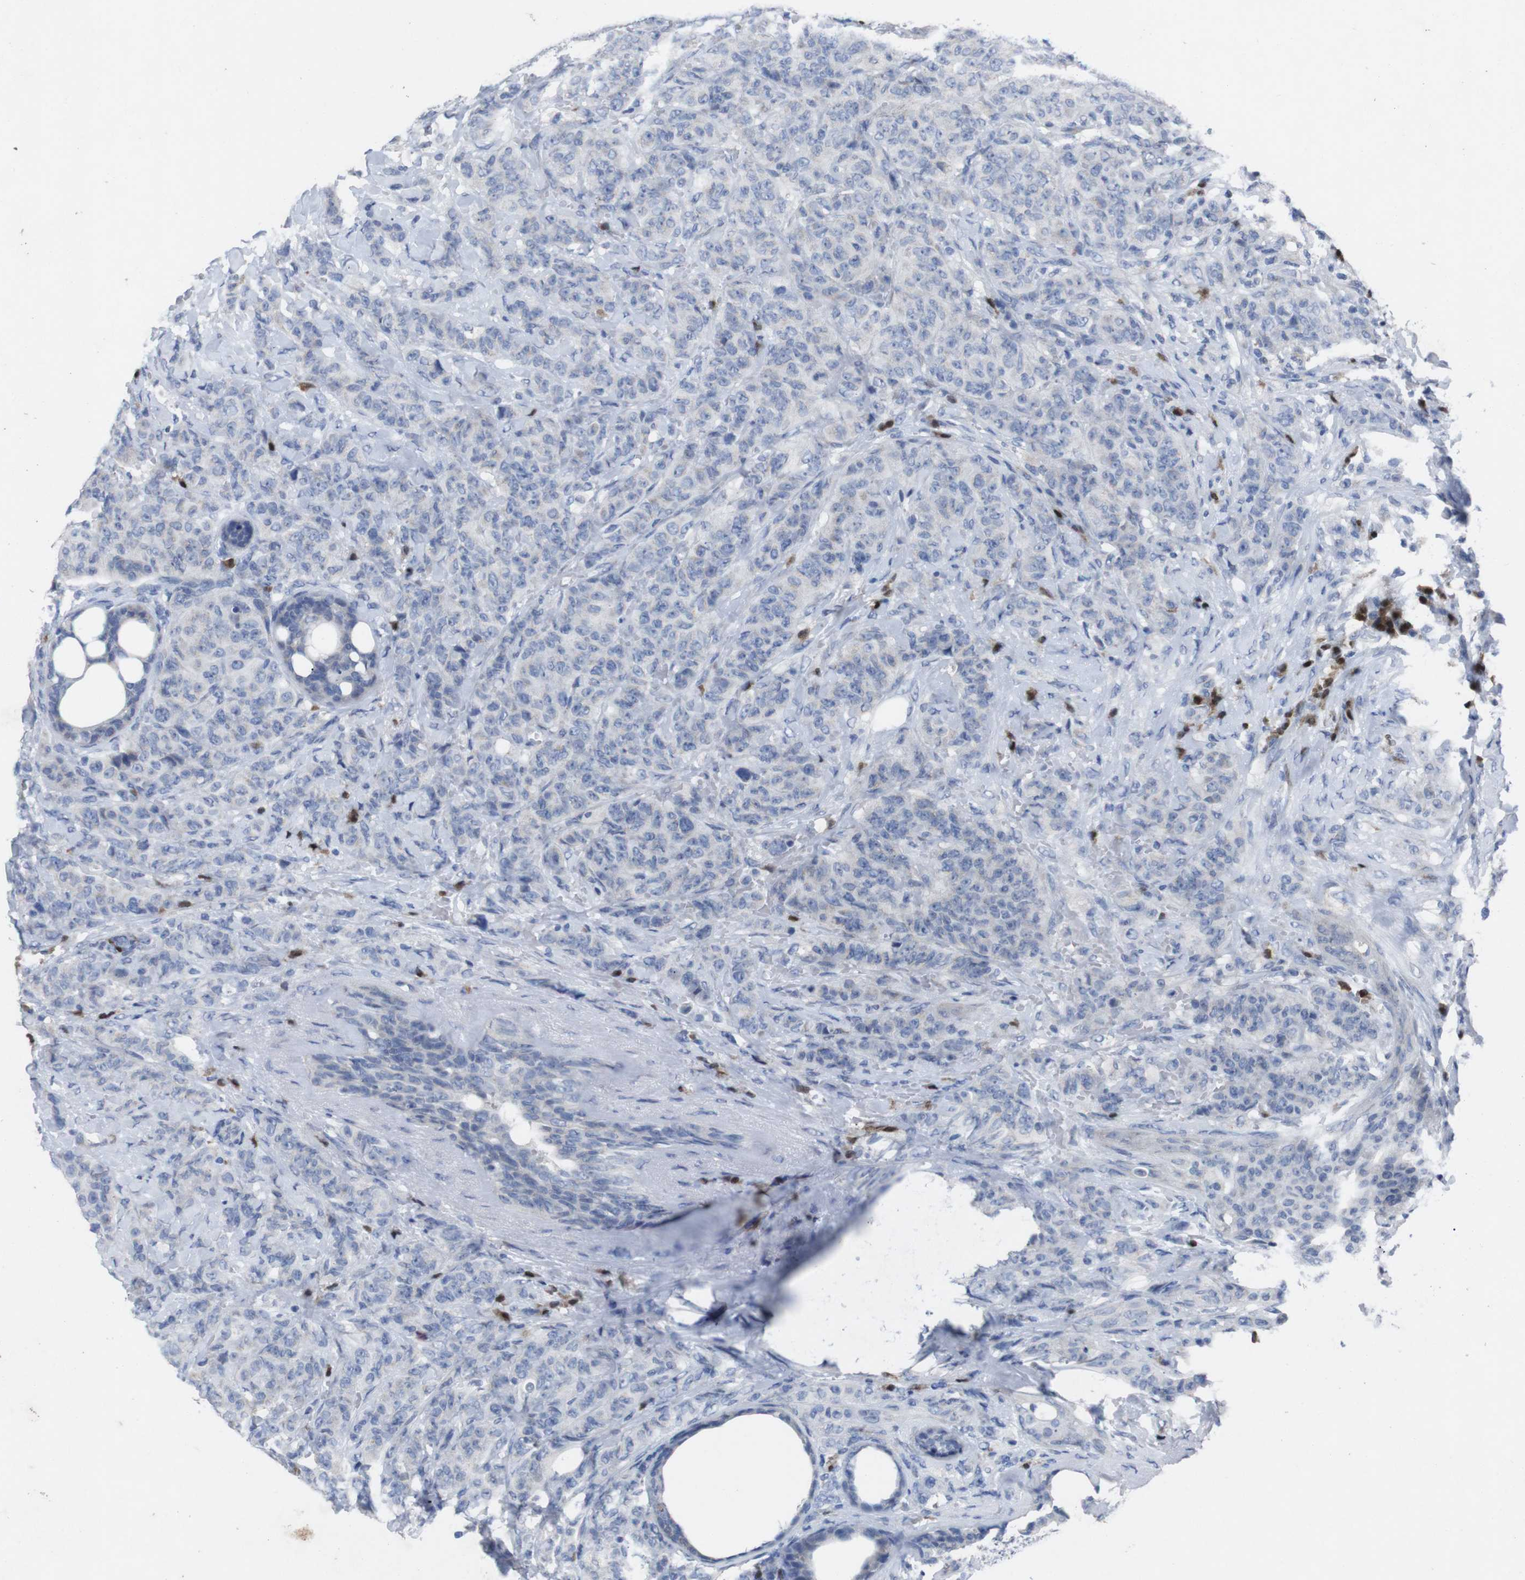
{"staining": {"intensity": "negative", "quantity": "none", "location": "none"}, "tissue": "breast cancer", "cell_type": "Tumor cells", "image_type": "cancer", "snomed": [{"axis": "morphology", "description": "Normal tissue, NOS"}, {"axis": "morphology", "description": "Duct carcinoma"}, {"axis": "topography", "description": "Breast"}], "caption": "The IHC micrograph has no significant staining in tumor cells of breast cancer (invasive ductal carcinoma) tissue. (DAB (3,3'-diaminobenzidine) immunohistochemistry (IHC) visualized using brightfield microscopy, high magnification).", "gene": "IRF4", "patient": {"sex": "female", "age": 40}}